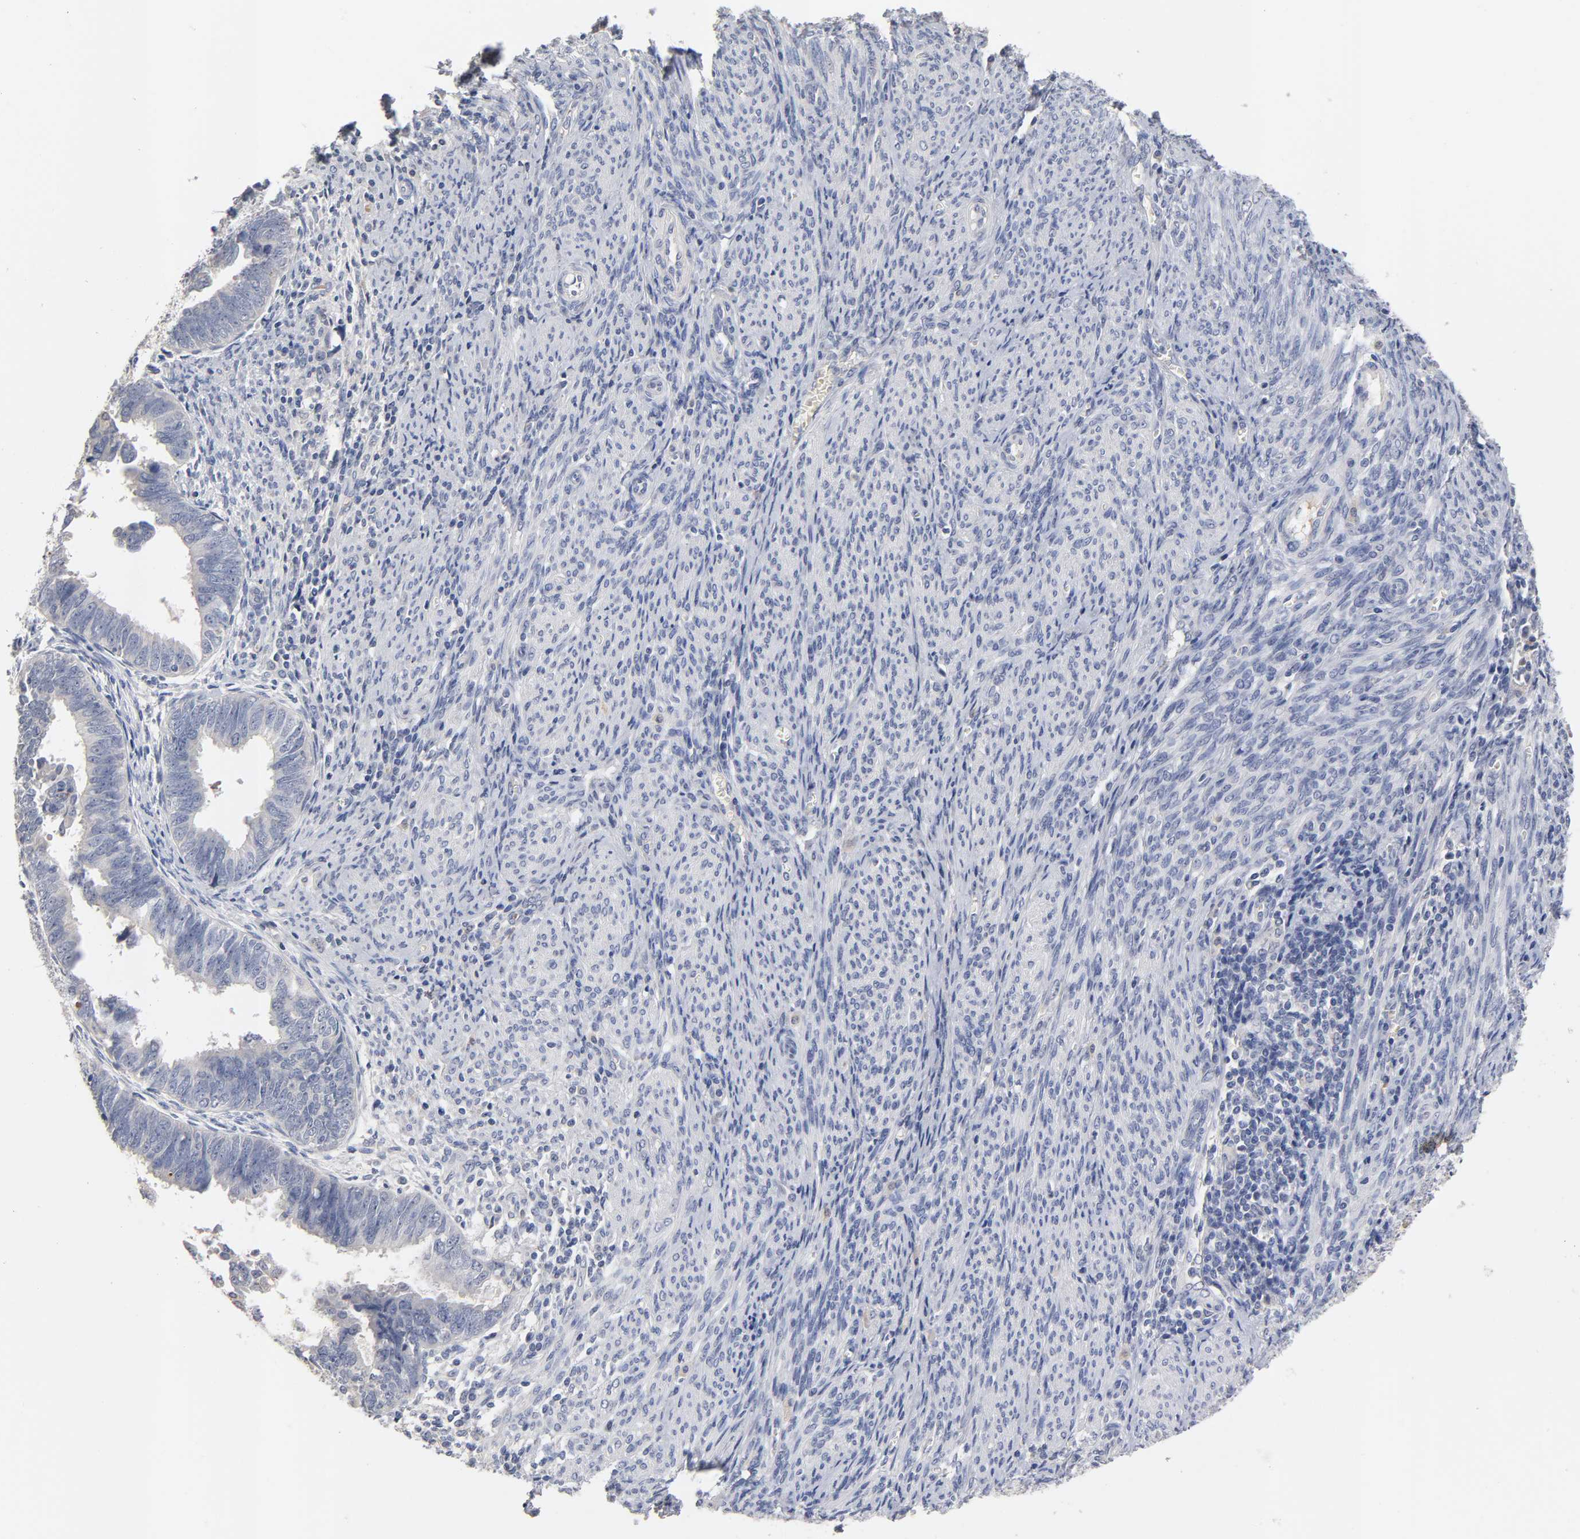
{"staining": {"intensity": "negative", "quantity": "none", "location": "none"}, "tissue": "endometrial cancer", "cell_type": "Tumor cells", "image_type": "cancer", "snomed": [{"axis": "morphology", "description": "Adenocarcinoma, NOS"}, {"axis": "topography", "description": "Endometrium"}], "caption": "Immunohistochemistry of endometrial cancer reveals no expression in tumor cells. (DAB immunohistochemistry (IHC) with hematoxylin counter stain).", "gene": "OVOL1", "patient": {"sex": "female", "age": 75}}